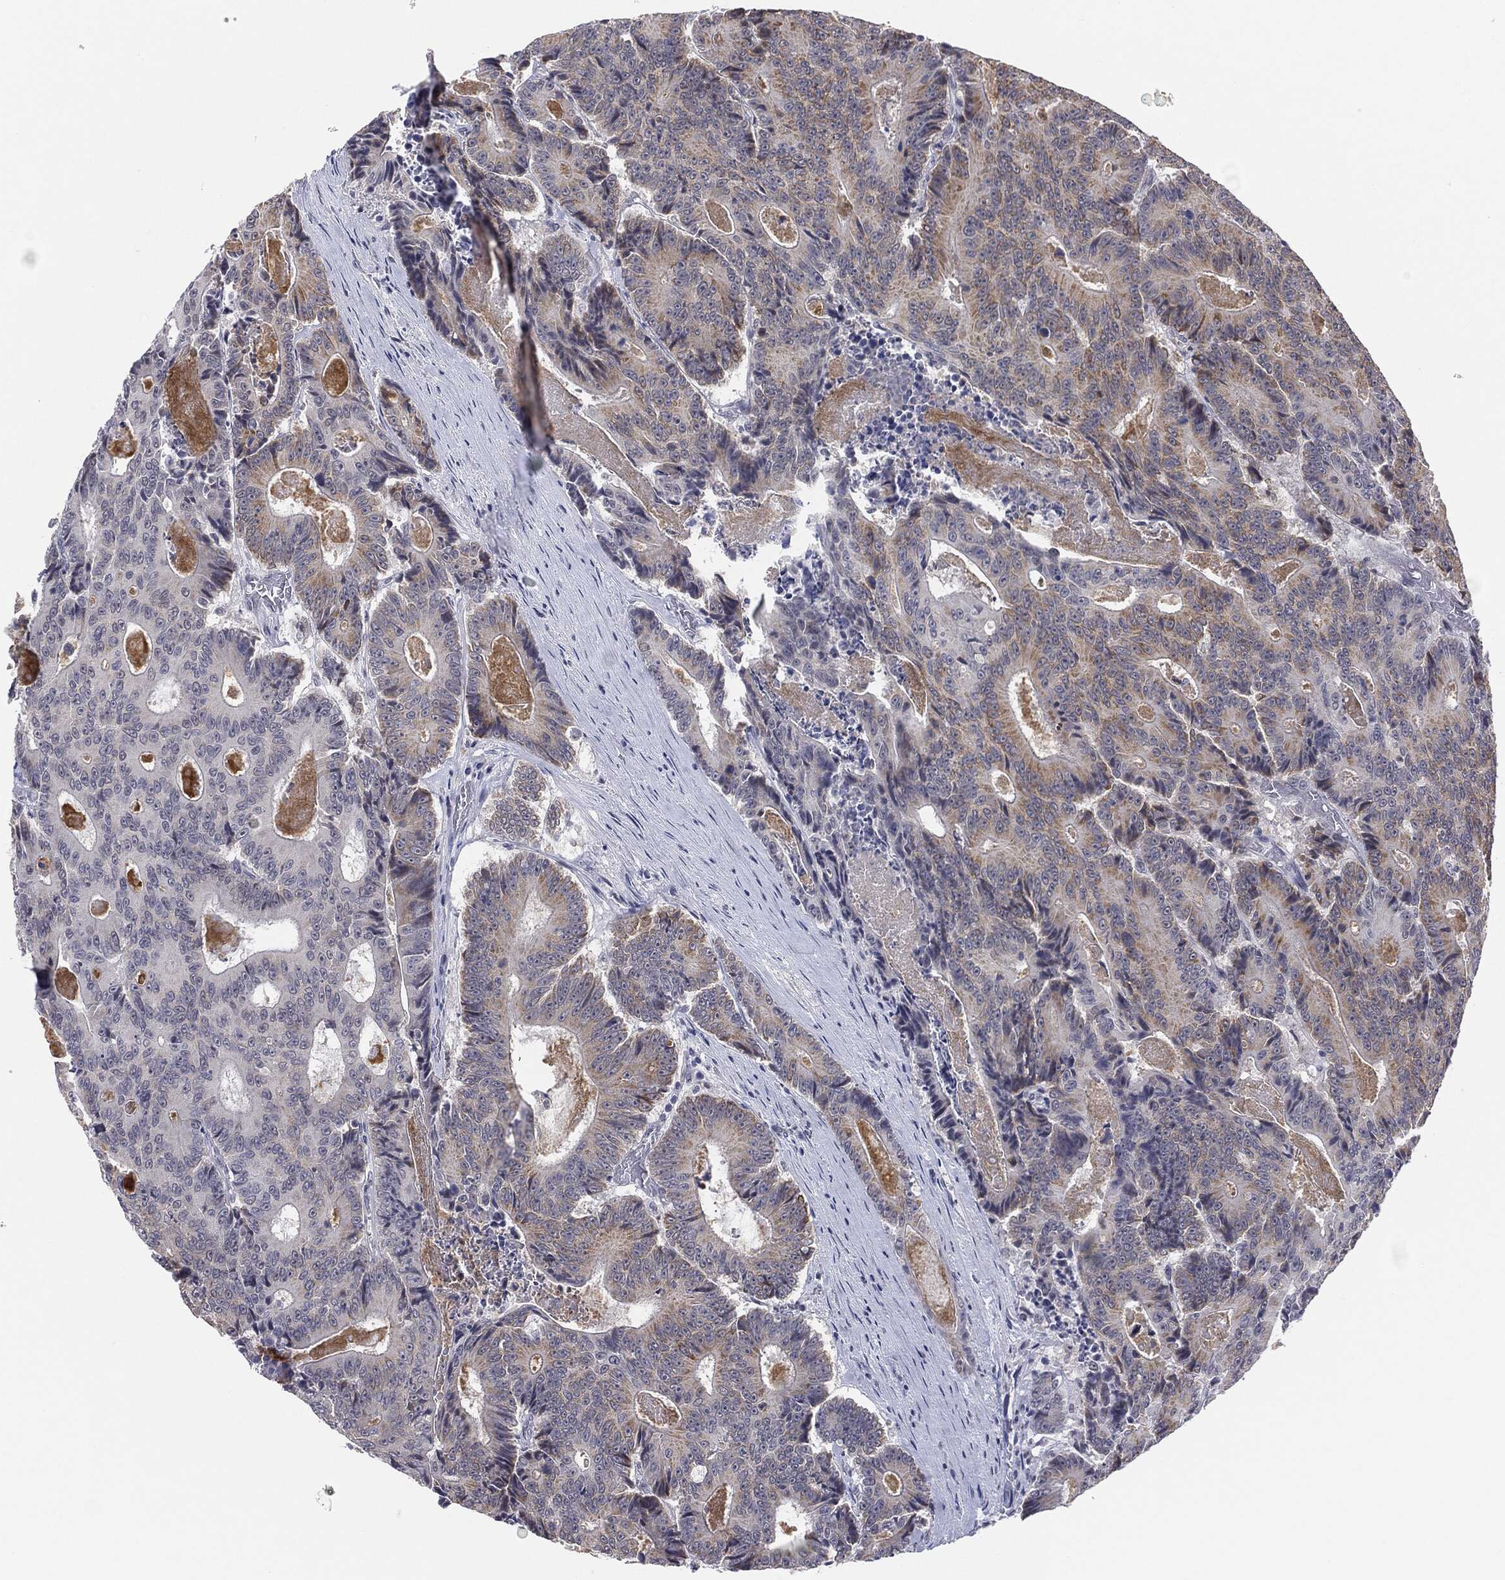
{"staining": {"intensity": "weak", "quantity": "<25%", "location": "cytoplasmic/membranous"}, "tissue": "colorectal cancer", "cell_type": "Tumor cells", "image_type": "cancer", "snomed": [{"axis": "morphology", "description": "Adenocarcinoma, NOS"}, {"axis": "topography", "description": "Colon"}], "caption": "This is an immunohistochemistry (IHC) histopathology image of human colorectal cancer (adenocarcinoma). There is no expression in tumor cells.", "gene": "SLC5A5", "patient": {"sex": "male", "age": 83}}